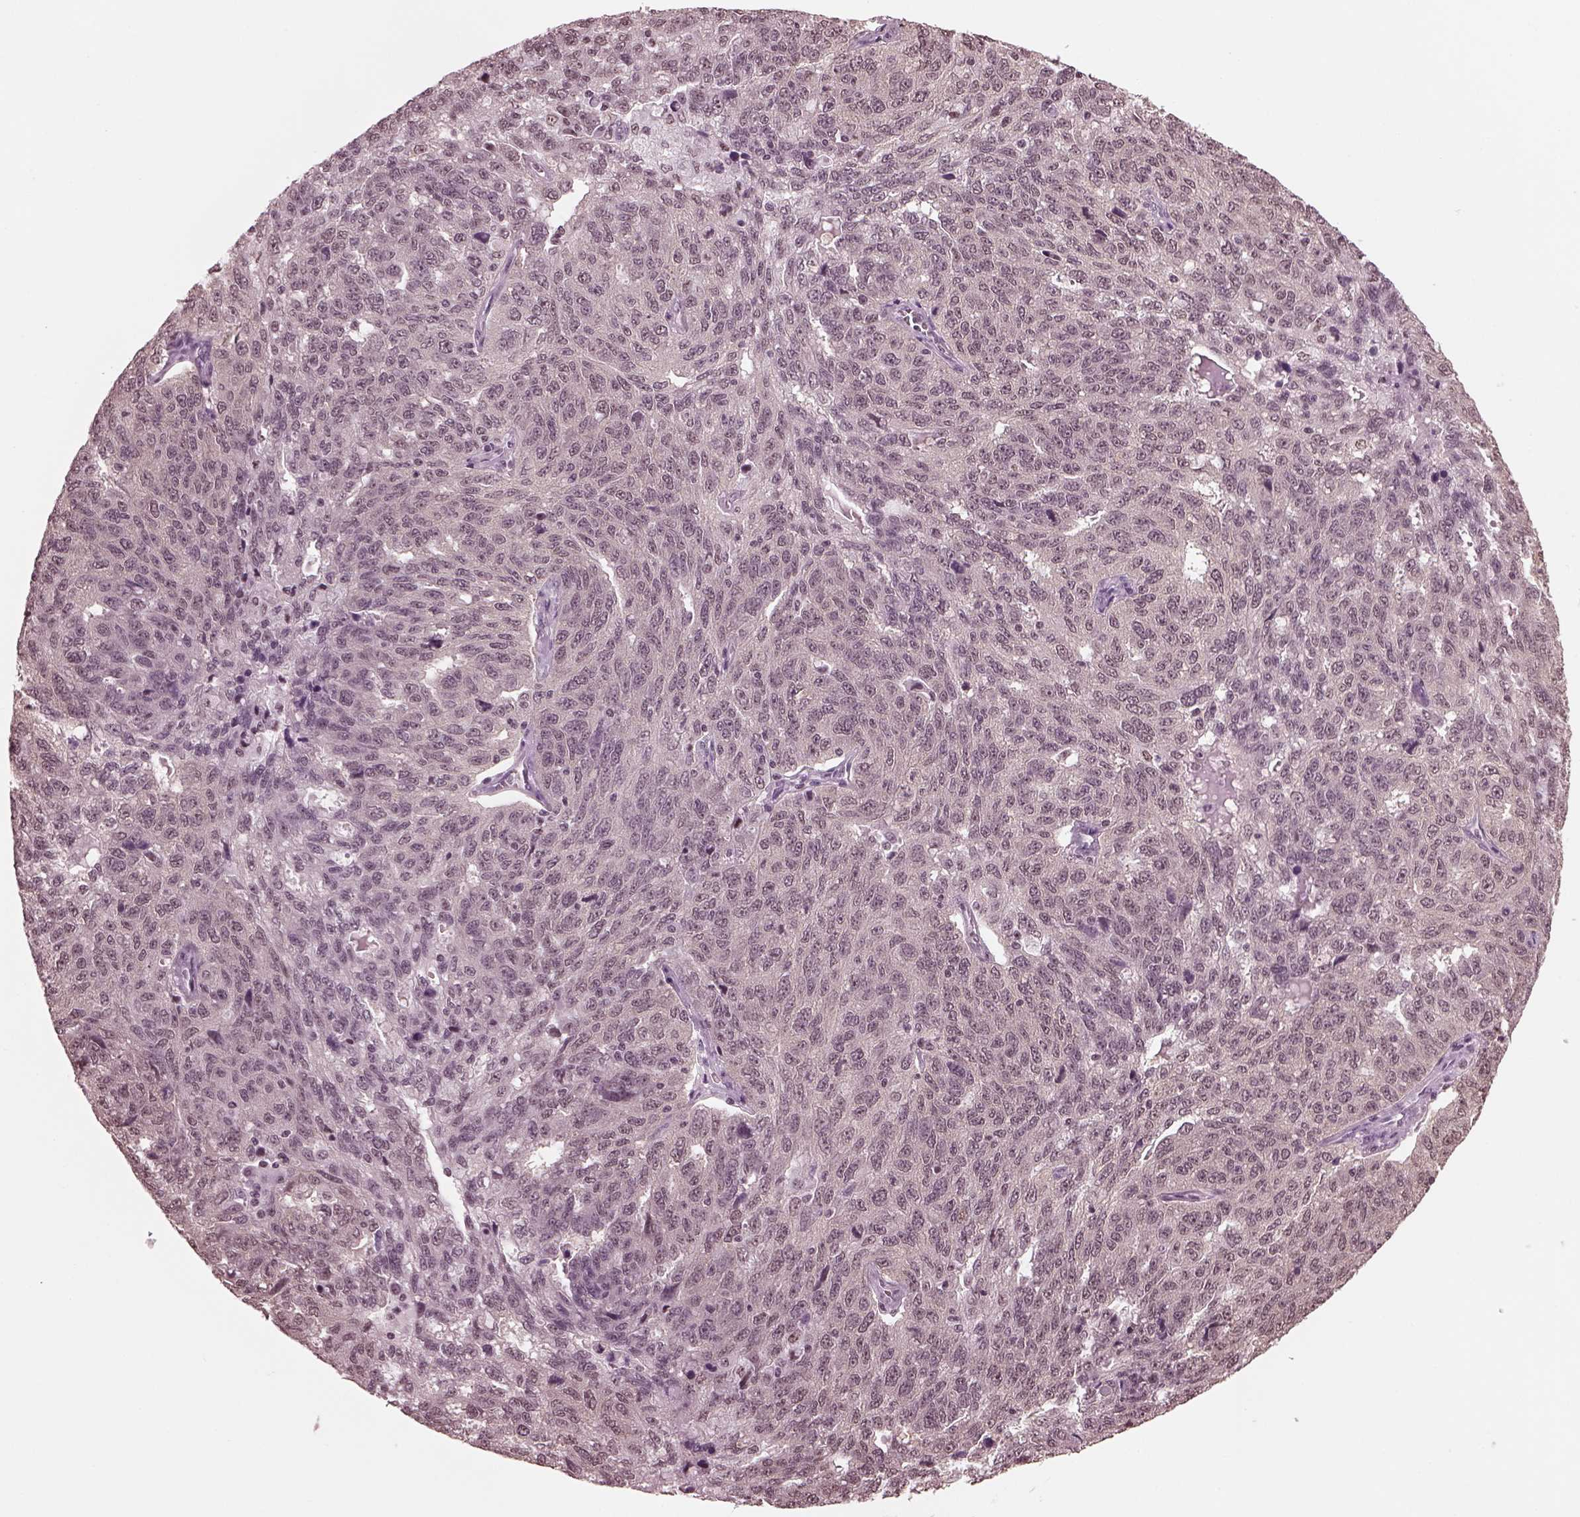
{"staining": {"intensity": "negative", "quantity": "none", "location": "none"}, "tissue": "ovarian cancer", "cell_type": "Tumor cells", "image_type": "cancer", "snomed": [{"axis": "morphology", "description": "Cystadenocarcinoma, serous, NOS"}, {"axis": "topography", "description": "Ovary"}], "caption": "Tumor cells are negative for protein expression in human ovarian cancer (serous cystadenocarcinoma). The staining was performed using DAB to visualize the protein expression in brown, while the nuclei were stained in blue with hematoxylin (Magnification: 20x).", "gene": "RUVBL2", "patient": {"sex": "female", "age": 71}}